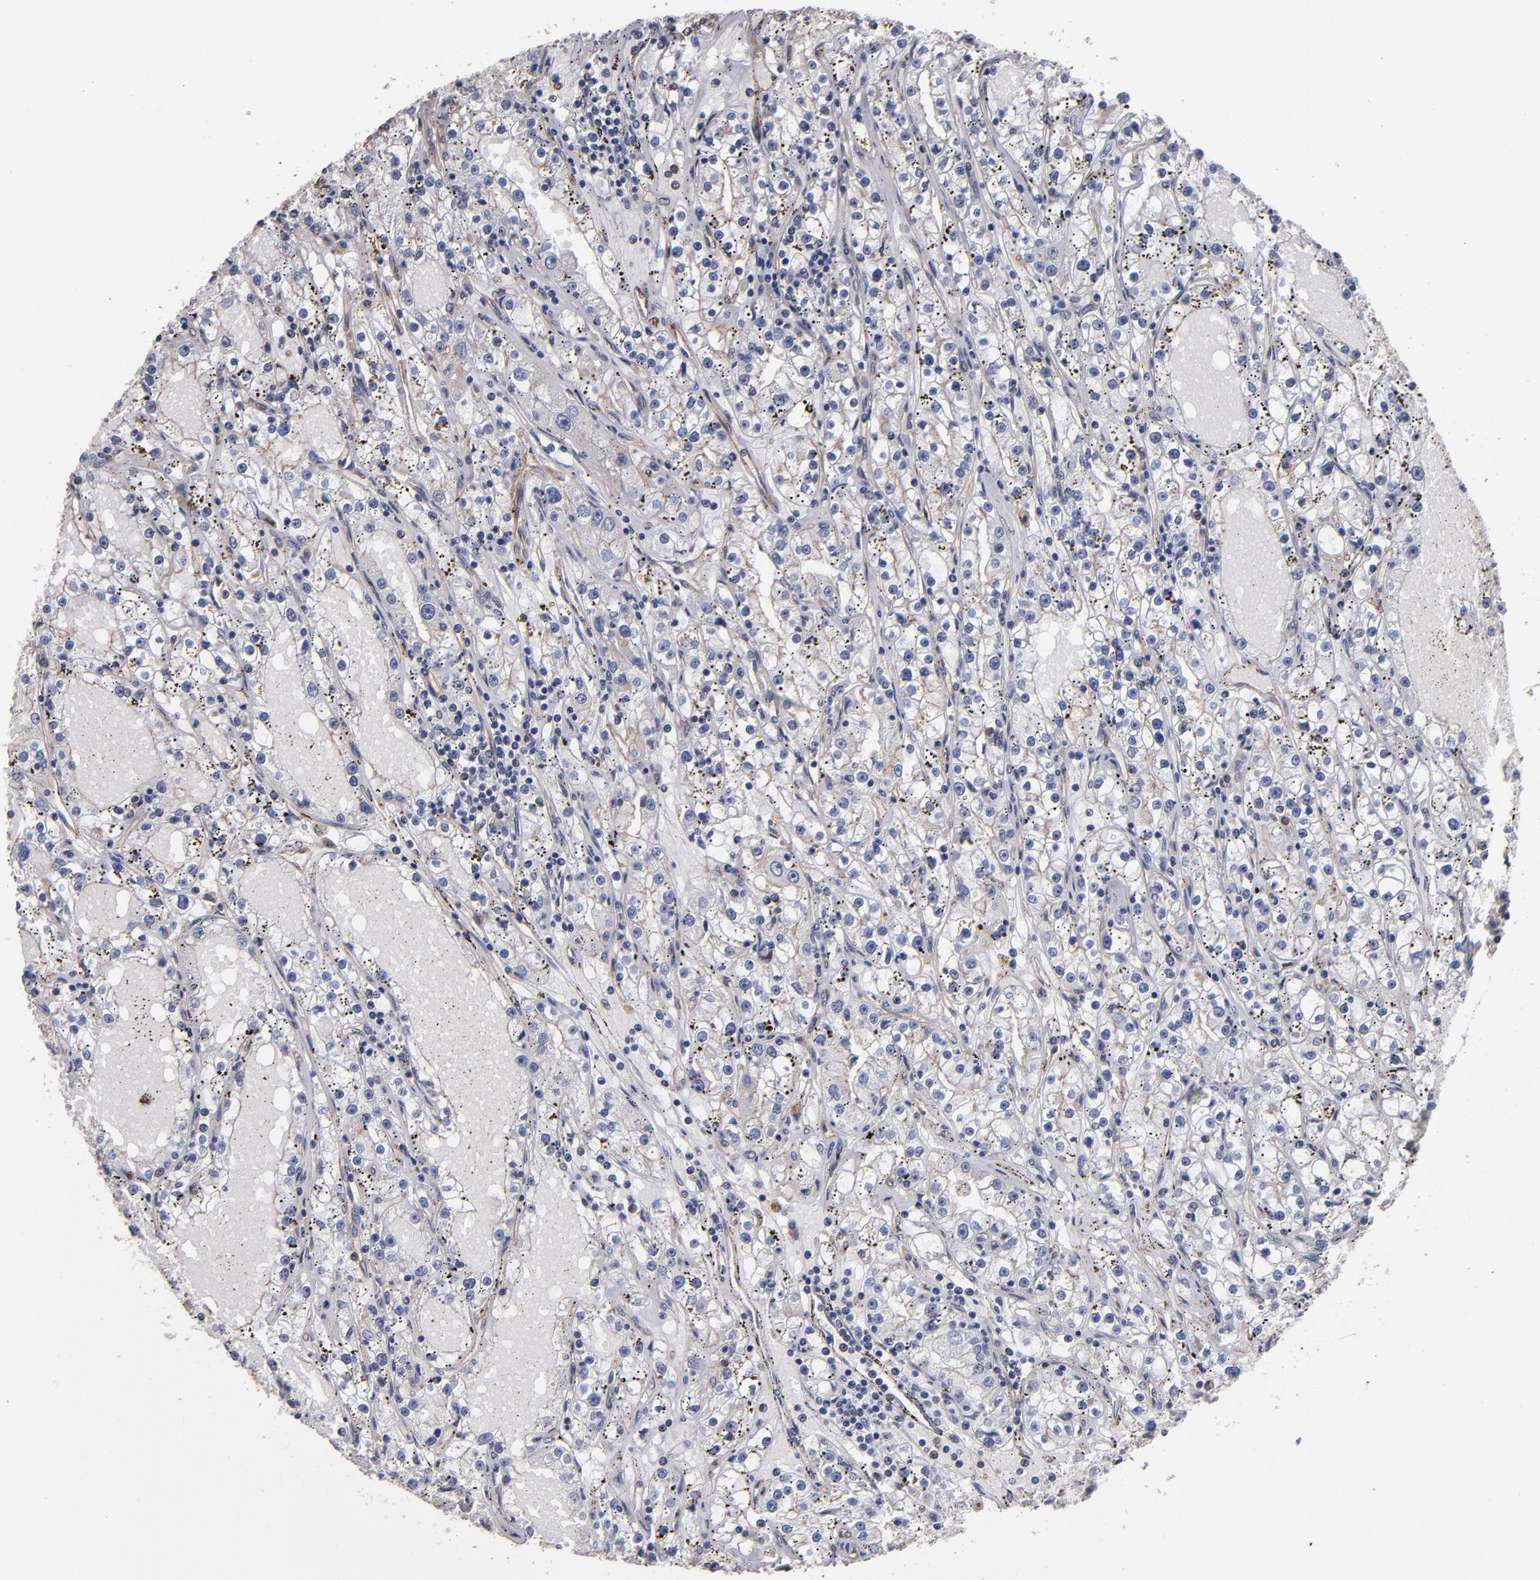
{"staining": {"intensity": "negative", "quantity": "none", "location": "none"}, "tissue": "renal cancer", "cell_type": "Tumor cells", "image_type": "cancer", "snomed": [{"axis": "morphology", "description": "Adenocarcinoma, NOS"}, {"axis": "topography", "description": "Kidney"}], "caption": "DAB (3,3'-diaminobenzidine) immunohistochemical staining of human renal adenocarcinoma demonstrates no significant positivity in tumor cells.", "gene": "ESYT2", "patient": {"sex": "male", "age": 56}}